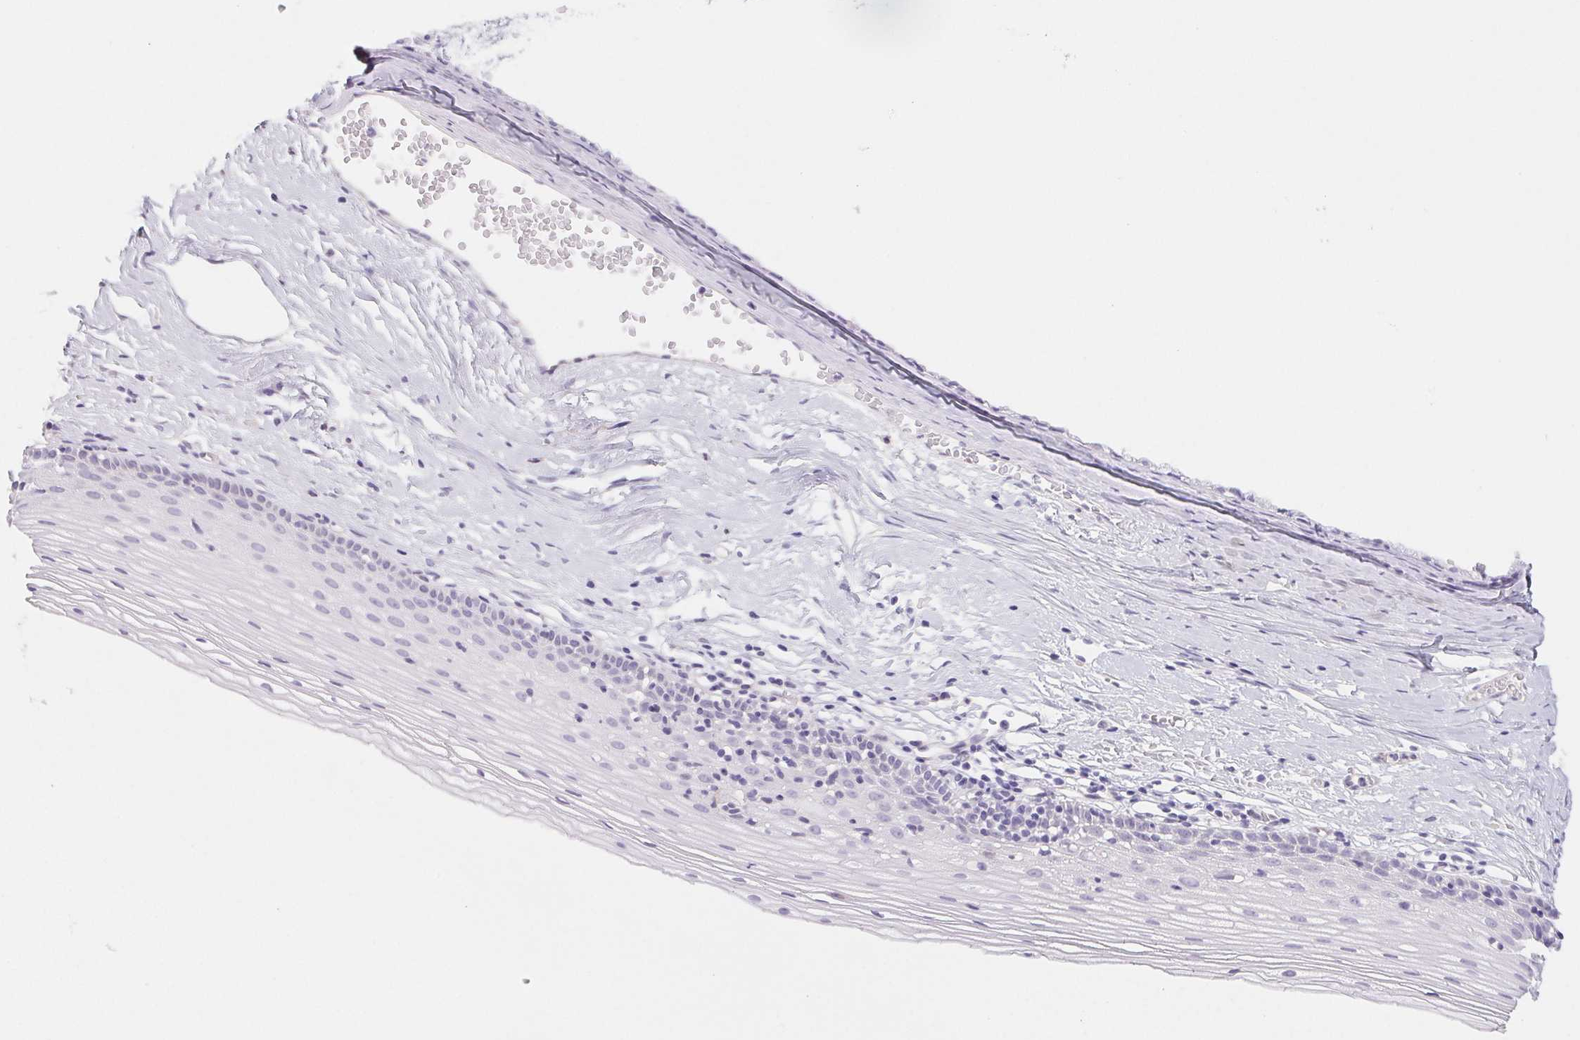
{"staining": {"intensity": "negative", "quantity": "none", "location": "none"}, "tissue": "cervix", "cell_type": "Glandular cells", "image_type": "normal", "snomed": [{"axis": "morphology", "description": "Normal tissue, NOS"}, {"axis": "topography", "description": "Cervix"}], "caption": "An IHC photomicrograph of benign cervix is shown. There is no staining in glandular cells of cervix. (Brightfield microscopy of DAB (3,3'-diaminobenzidine) IHC at high magnification).", "gene": "CTNND2", "patient": {"sex": "female", "age": 40}}